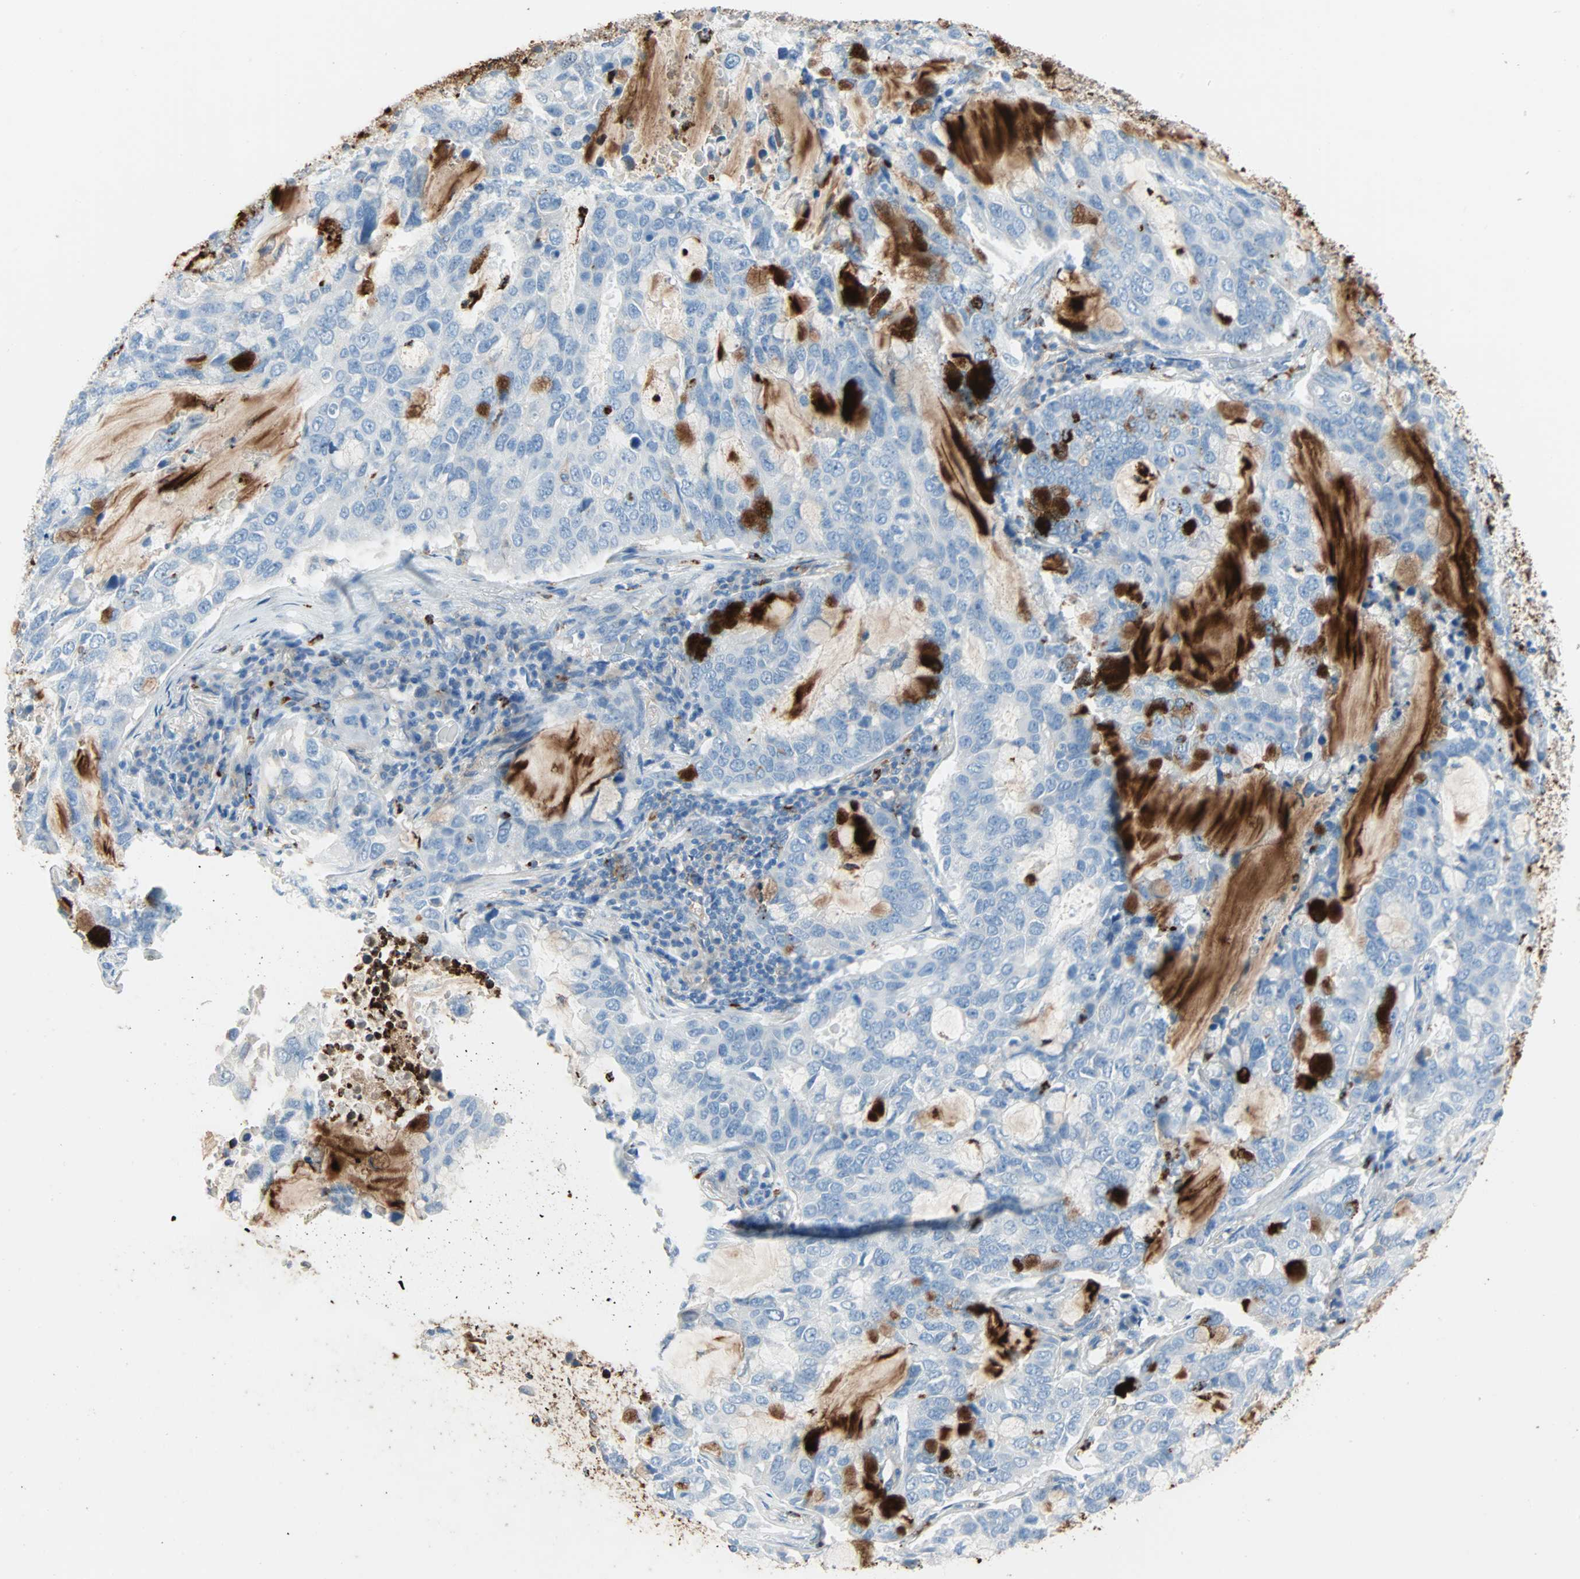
{"staining": {"intensity": "strong", "quantity": "<25%", "location": "cytoplasmic/membranous"}, "tissue": "lung cancer", "cell_type": "Tumor cells", "image_type": "cancer", "snomed": [{"axis": "morphology", "description": "Adenocarcinoma, NOS"}, {"axis": "topography", "description": "Lung"}], "caption": "A histopathology image of human lung cancer stained for a protein demonstrates strong cytoplasmic/membranous brown staining in tumor cells.", "gene": "CLEC4A", "patient": {"sex": "male", "age": 64}}